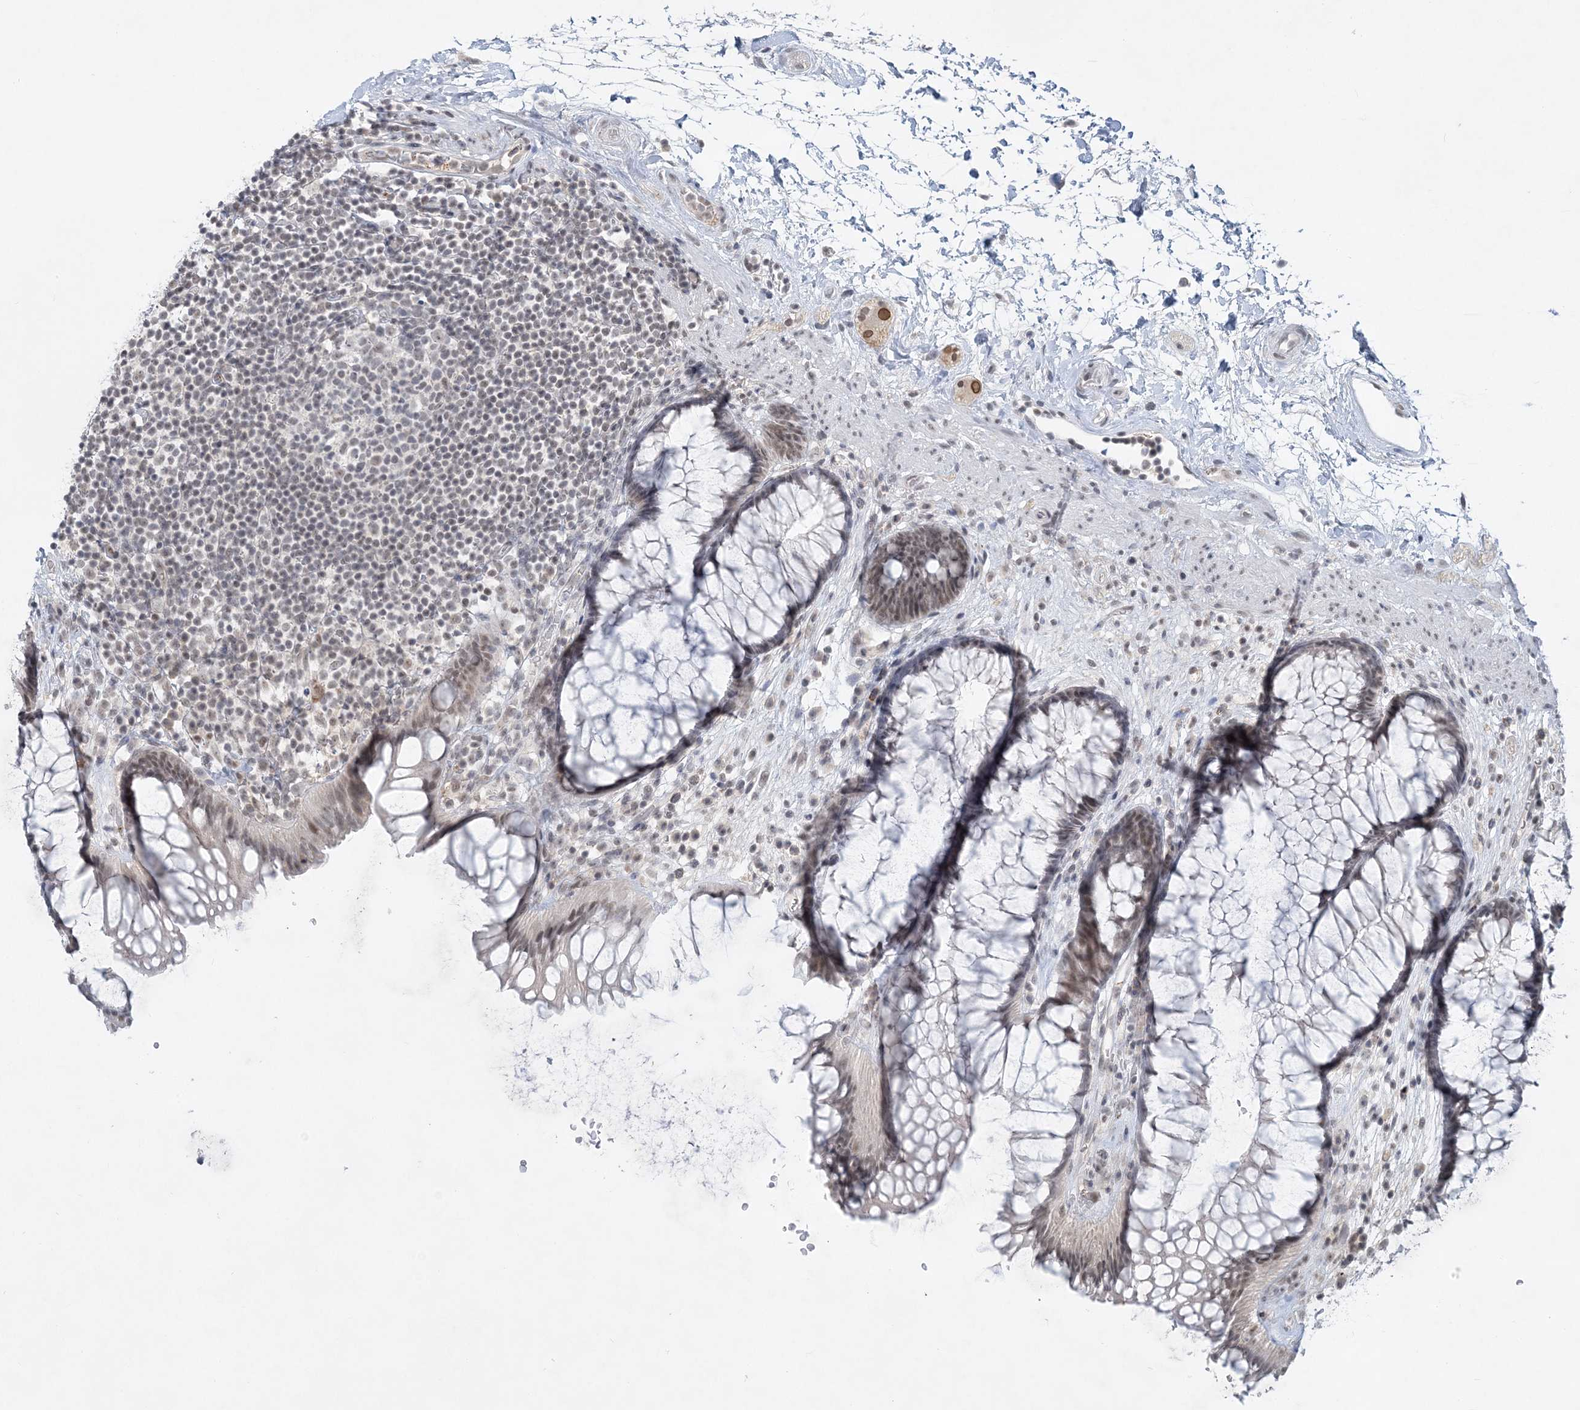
{"staining": {"intensity": "weak", "quantity": "25%-75%", "location": "nuclear"}, "tissue": "rectum", "cell_type": "Glandular cells", "image_type": "normal", "snomed": [{"axis": "morphology", "description": "Normal tissue, NOS"}, {"axis": "topography", "description": "Rectum"}], "caption": "The micrograph exhibits staining of unremarkable rectum, revealing weak nuclear protein staining (brown color) within glandular cells.", "gene": "KMT2D", "patient": {"sex": "male", "age": 51}}